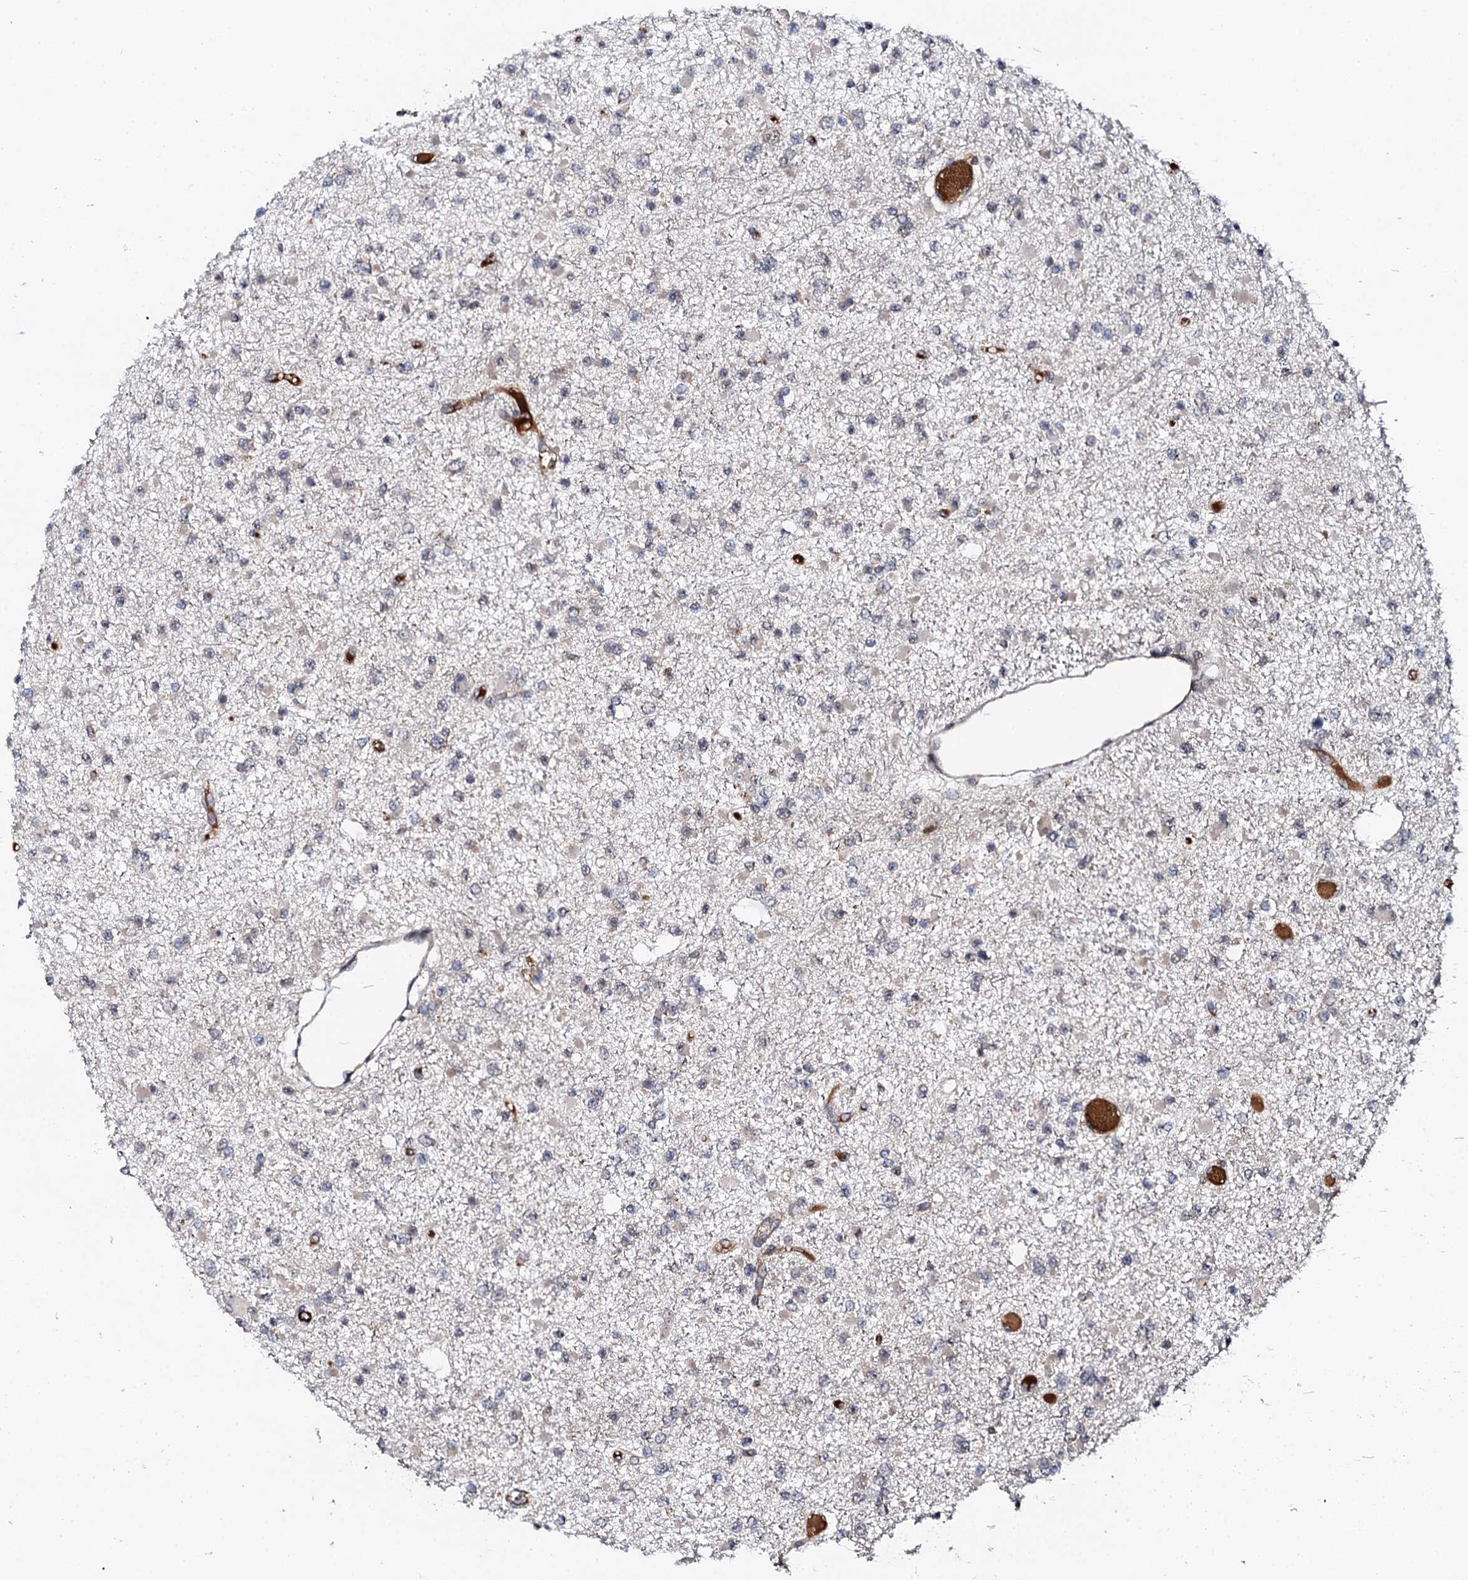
{"staining": {"intensity": "negative", "quantity": "none", "location": "none"}, "tissue": "glioma", "cell_type": "Tumor cells", "image_type": "cancer", "snomed": [{"axis": "morphology", "description": "Glioma, malignant, Low grade"}, {"axis": "topography", "description": "Brain"}], "caption": "Immunohistochemistry (IHC) photomicrograph of neoplastic tissue: glioma stained with DAB (3,3'-diaminobenzidine) demonstrates no significant protein positivity in tumor cells.", "gene": "FAM111A", "patient": {"sex": "female", "age": 22}}